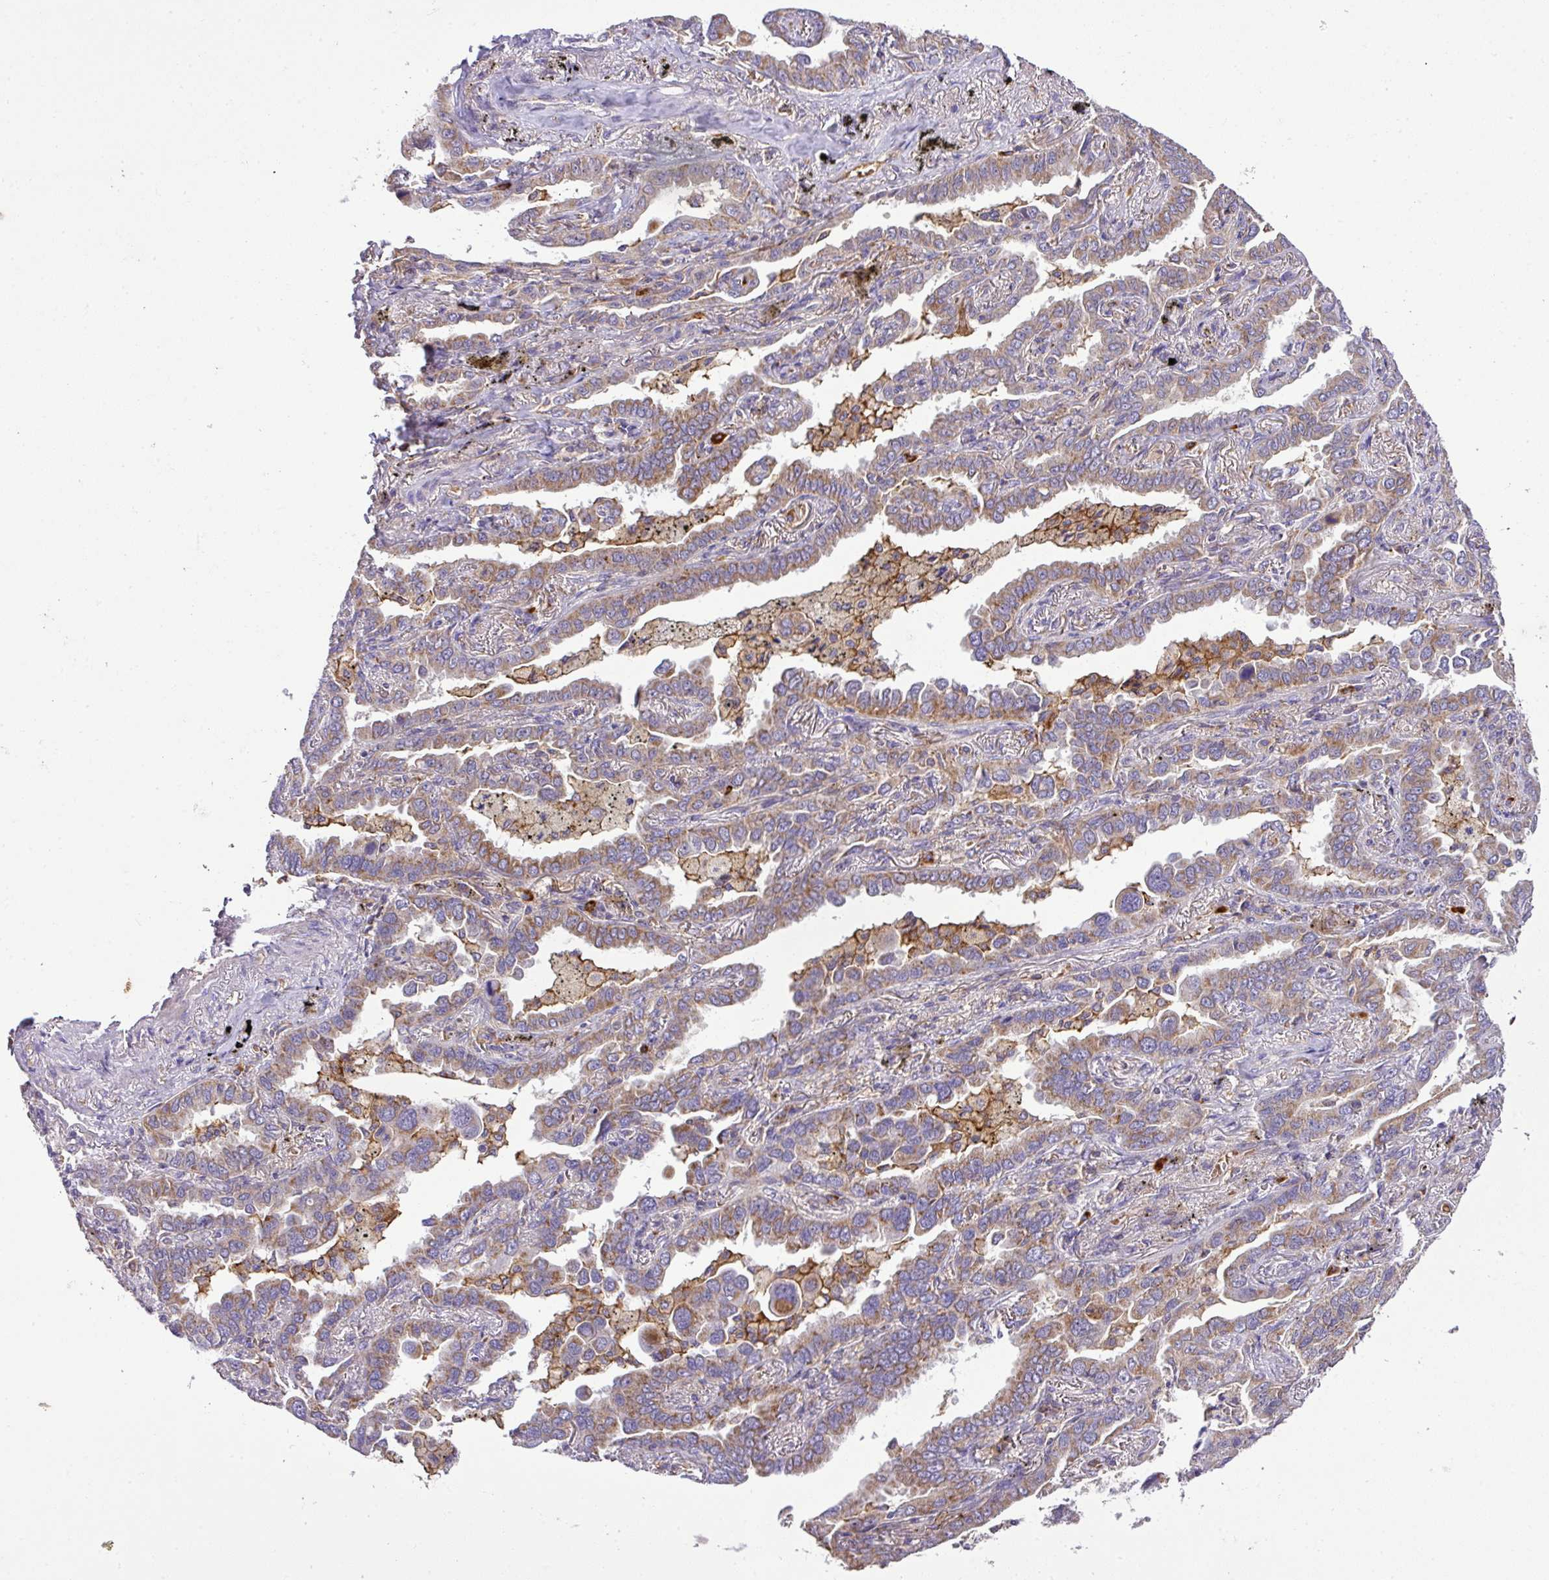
{"staining": {"intensity": "moderate", "quantity": ">75%", "location": "cytoplasmic/membranous"}, "tissue": "lung cancer", "cell_type": "Tumor cells", "image_type": "cancer", "snomed": [{"axis": "morphology", "description": "Adenocarcinoma, NOS"}, {"axis": "topography", "description": "Lung"}], "caption": "Human lung adenocarcinoma stained for a protein (brown) shows moderate cytoplasmic/membranous positive staining in about >75% of tumor cells.", "gene": "ZNF513", "patient": {"sex": "male", "age": 67}}